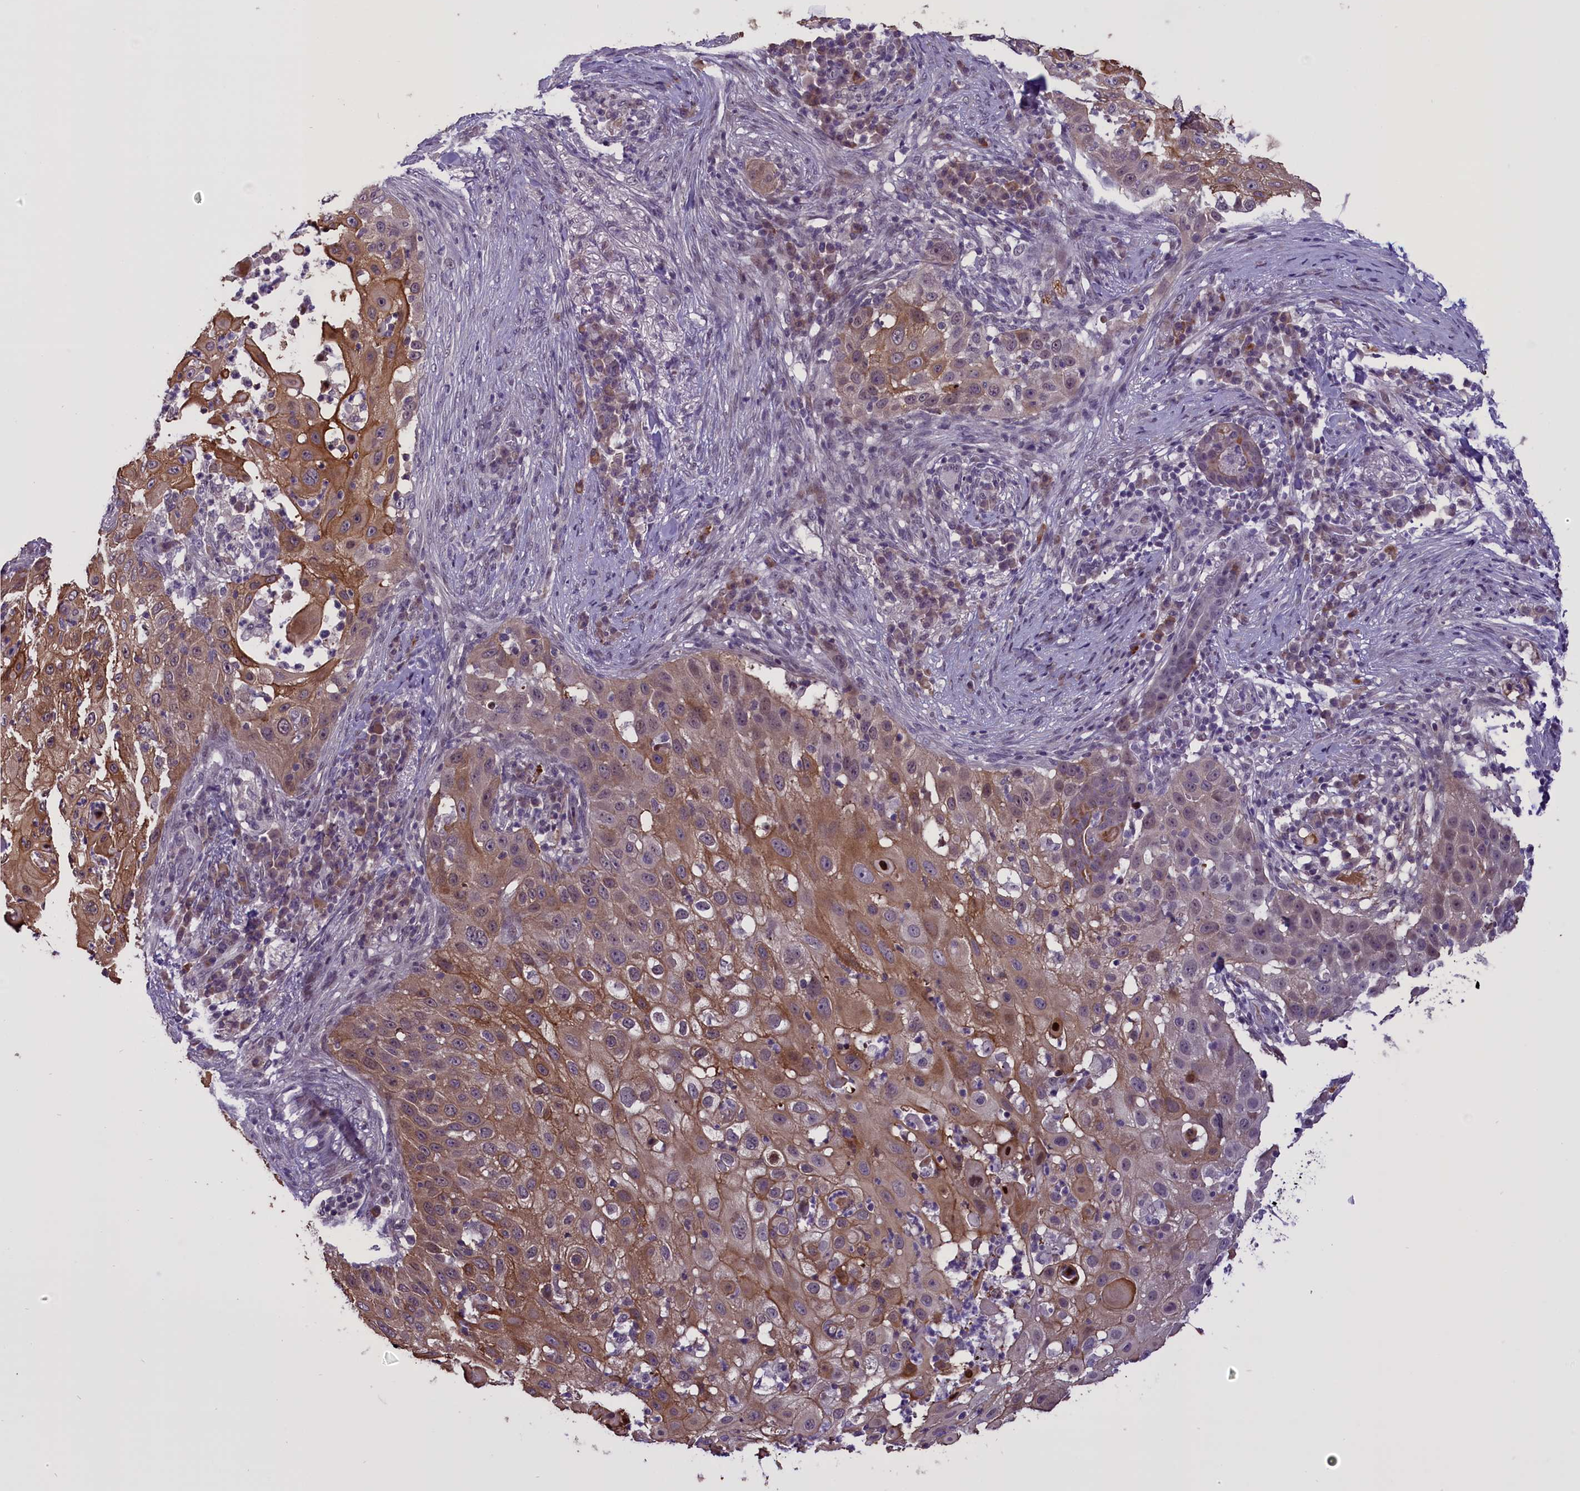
{"staining": {"intensity": "moderate", "quantity": ">75%", "location": "cytoplasmic/membranous"}, "tissue": "skin cancer", "cell_type": "Tumor cells", "image_type": "cancer", "snomed": [{"axis": "morphology", "description": "Squamous cell carcinoma, NOS"}, {"axis": "topography", "description": "Skin"}], "caption": "Immunohistochemistry (IHC) of skin squamous cell carcinoma shows medium levels of moderate cytoplasmic/membranous expression in about >75% of tumor cells.", "gene": "ENHO", "patient": {"sex": "female", "age": 44}}